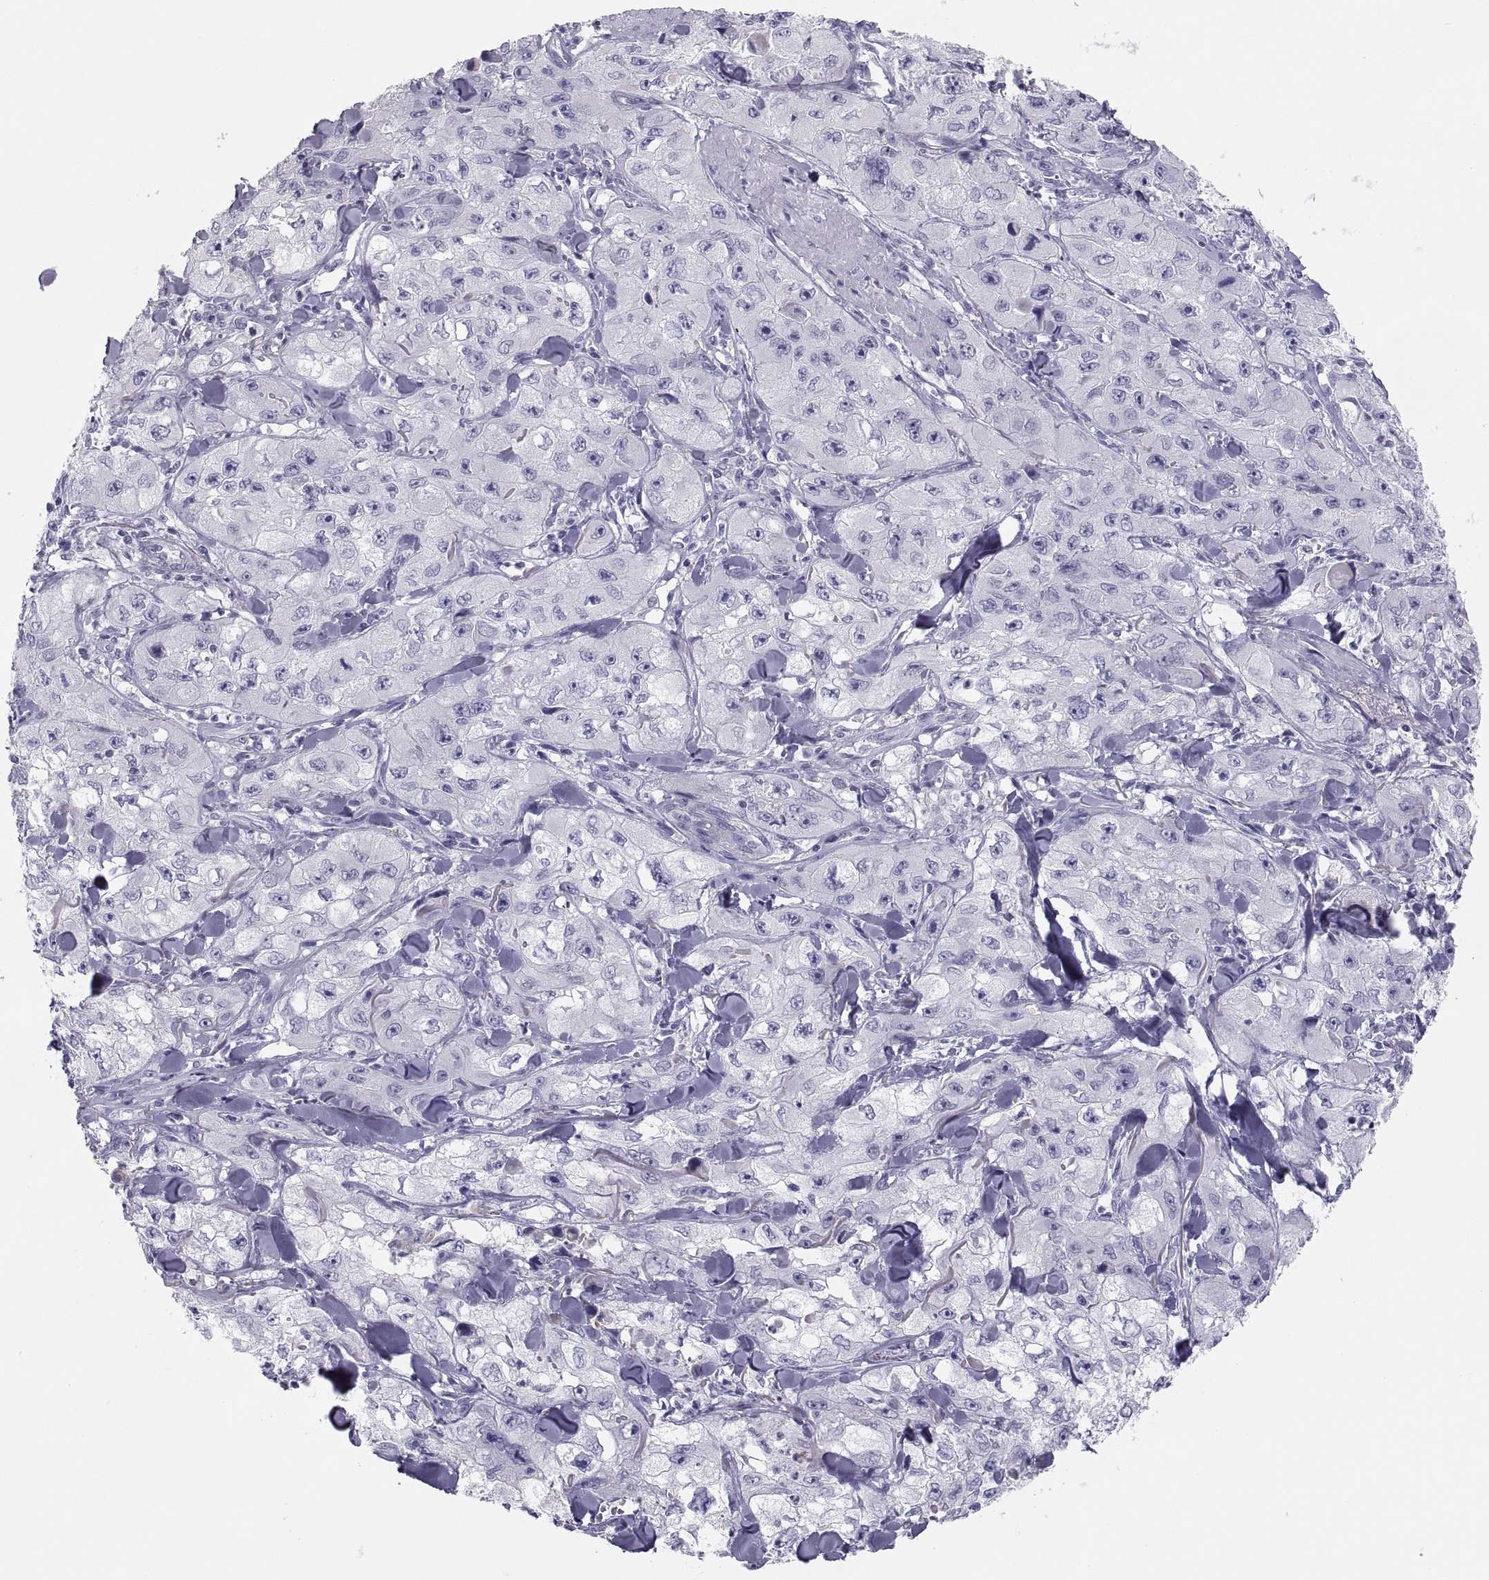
{"staining": {"intensity": "negative", "quantity": "none", "location": "none"}, "tissue": "skin cancer", "cell_type": "Tumor cells", "image_type": "cancer", "snomed": [{"axis": "morphology", "description": "Squamous cell carcinoma, NOS"}, {"axis": "topography", "description": "Skin"}, {"axis": "topography", "description": "Subcutis"}], "caption": "There is no significant positivity in tumor cells of skin squamous cell carcinoma.", "gene": "MAGEB2", "patient": {"sex": "male", "age": 73}}